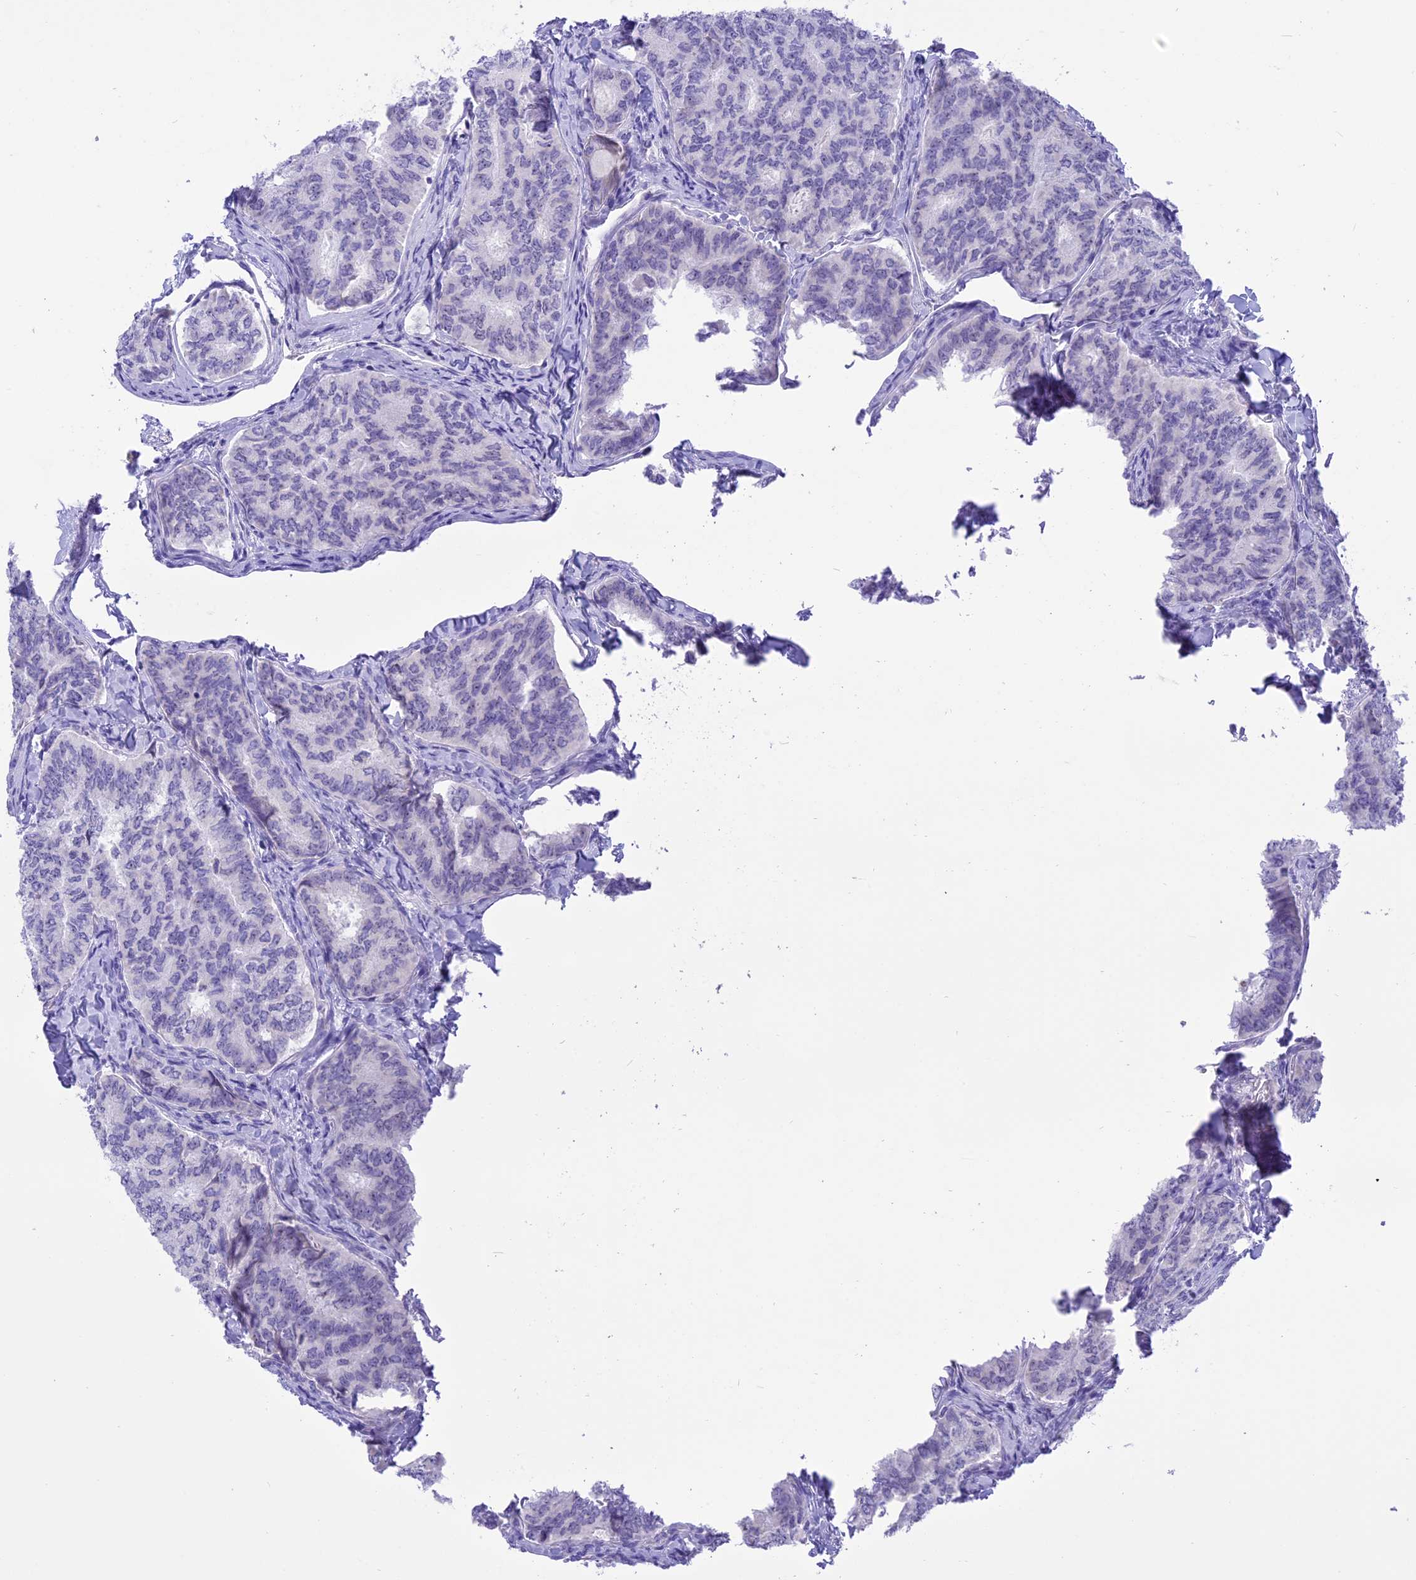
{"staining": {"intensity": "negative", "quantity": "none", "location": "none"}, "tissue": "thyroid cancer", "cell_type": "Tumor cells", "image_type": "cancer", "snomed": [{"axis": "morphology", "description": "Papillary adenocarcinoma, NOS"}, {"axis": "topography", "description": "Thyroid gland"}], "caption": "Tumor cells show no significant positivity in thyroid papillary adenocarcinoma. (DAB (3,3'-diaminobenzidine) immunohistochemistry with hematoxylin counter stain).", "gene": "CMSS1", "patient": {"sex": "female", "age": 35}}